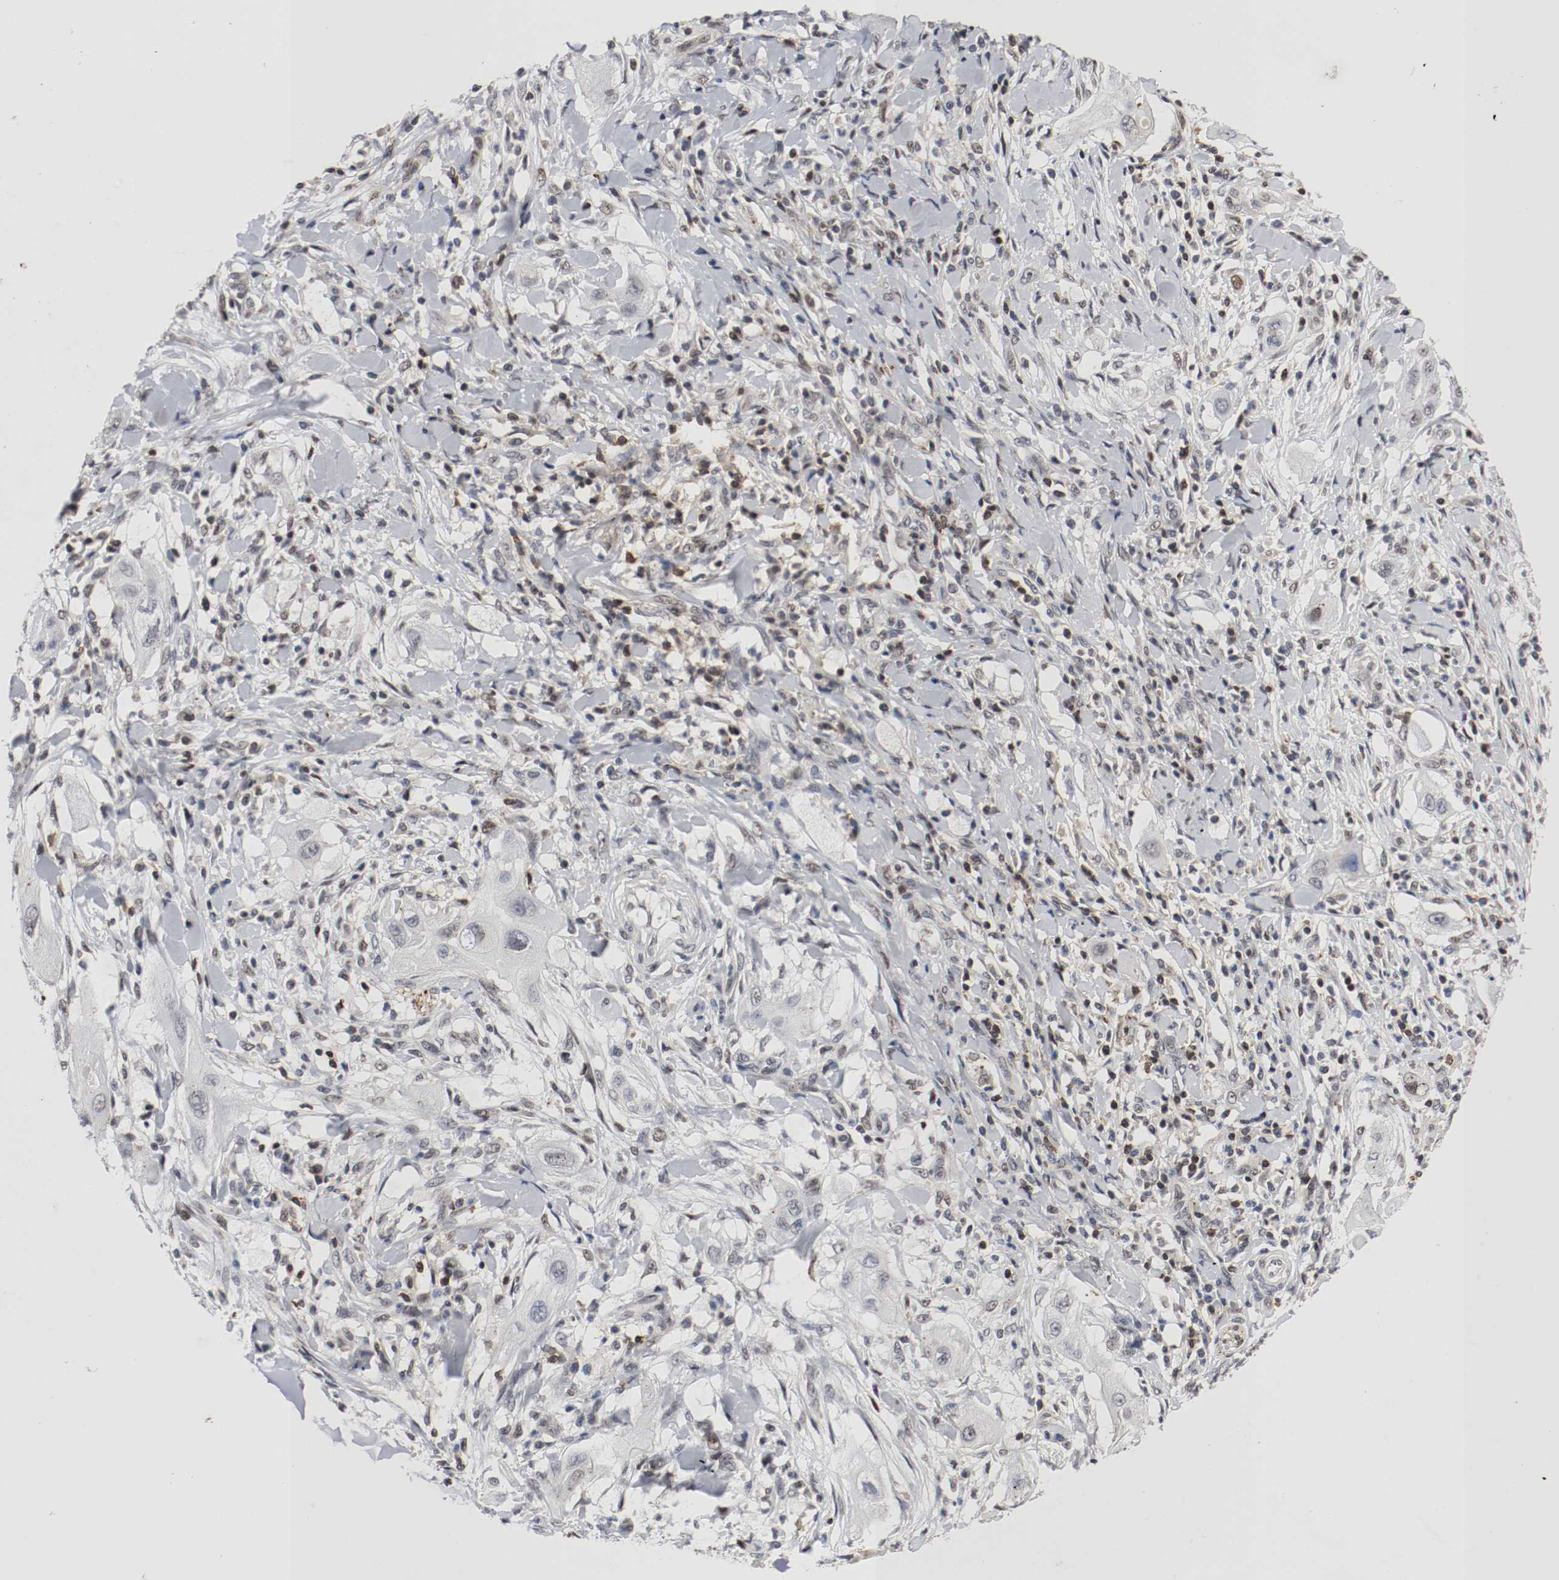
{"staining": {"intensity": "negative", "quantity": "none", "location": "none"}, "tissue": "lung cancer", "cell_type": "Tumor cells", "image_type": "cancer", "snomed": [{"axis": "morphology", "description": "Squamous cell carcinoma, NOS"}, {"axis": "topography", "description": "Lung"}], "caption": "DAB (3,3'-diaminobenzidine) immunohistochemical staining of human lung cancer displays no significant expression in tumor cells.", "gene": "JUND", "patient": {"sex": "female", "age": 47}}